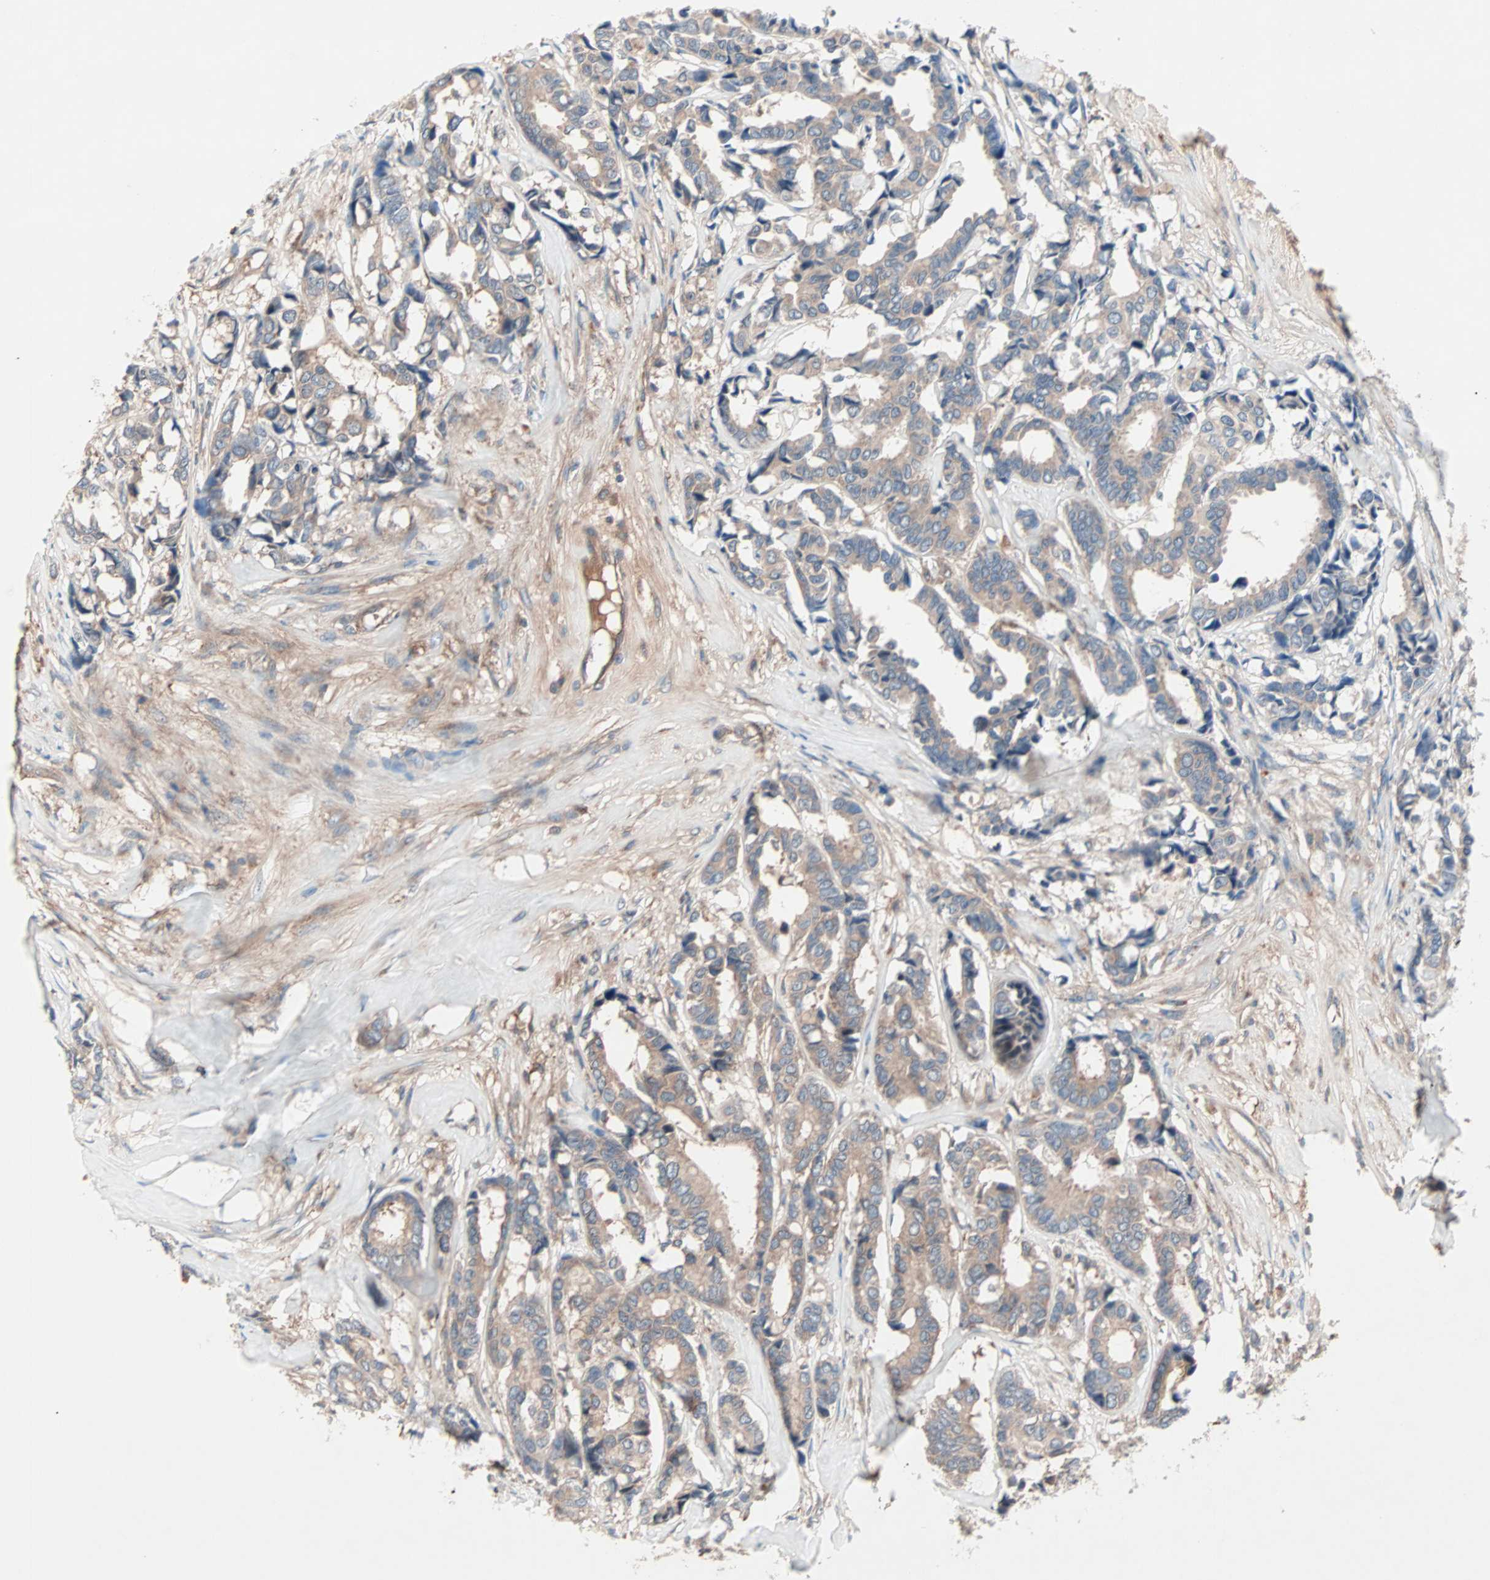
{"staining": {"intensity": "weak", "quantity": ">75%", "location": "cytoplasmic/membranous"}, "tissue": "breast cancer", "cell_type": "Tumor cells", "image_type": "cancer", "snomed": [{"axis": "morphology", "description": "Duct carcinoma"}, {"axis": "topography", "description": "Breast"}], "caption": "Tumor cells reveal weak cytoplasmic/membranous staining in about >75% of cells in breast cancer (invasive ductal carcinoma).", "gene": "CAD", "patient": {"sex": "female", "age": 87}}